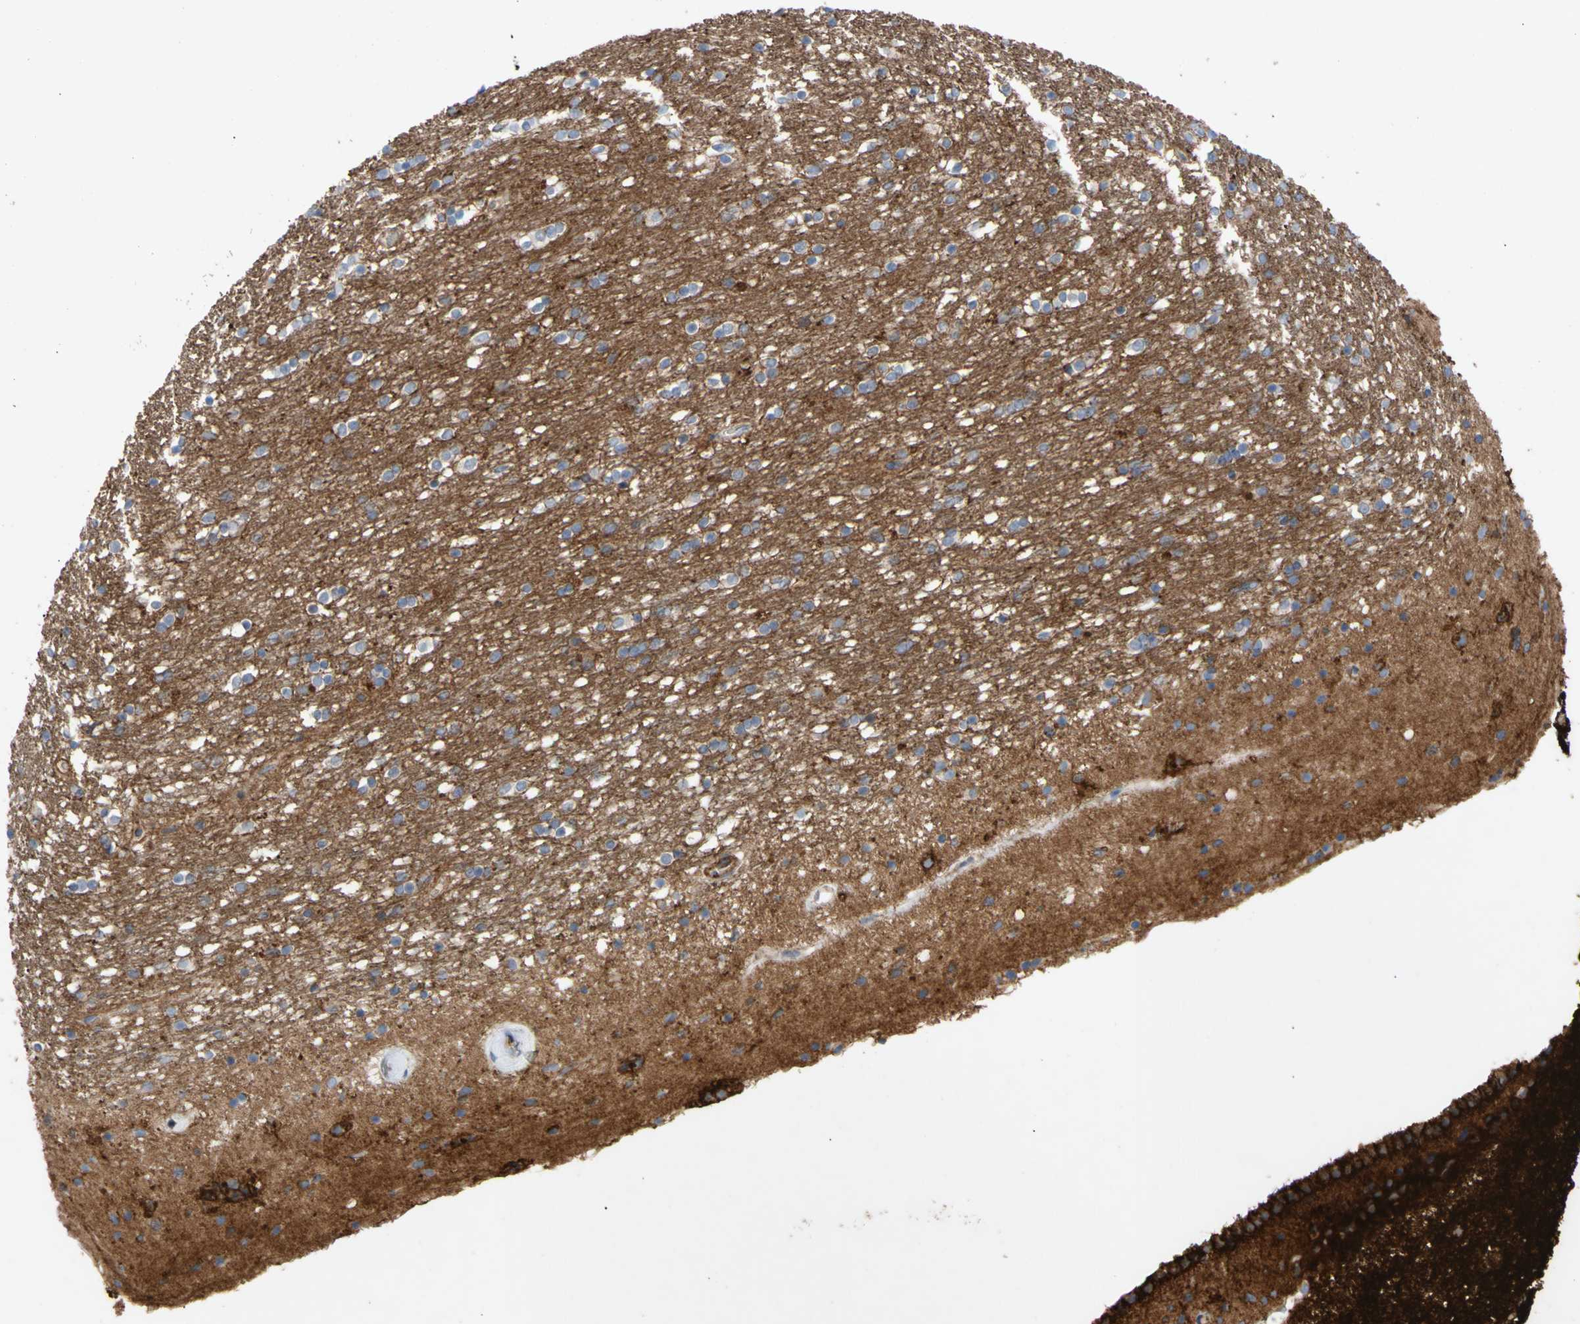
{"staining": {"intensity": "negative", "quantity": "none", "location": "none"}, "tissue": "caudate", "cell_type": "Glial cells", "image_type": "normal", "snomed": [{"axis": "morphology", "description": "Normal tissue, NOS"}, {"axis": "topography", "description": "Lateral ventricle wall"}], "caption": "Glial cells are negative for protein expression in normal human caudate. (Stains: DAB (3,3'-diaminobenzidine) immunohistochemistry (IHC) with hematoxylin counter stain, Microscopy: brightfield microscopy at high magnification).", "gene": "ATP2A3", "patient": {"sex": "female", "age": 54}}